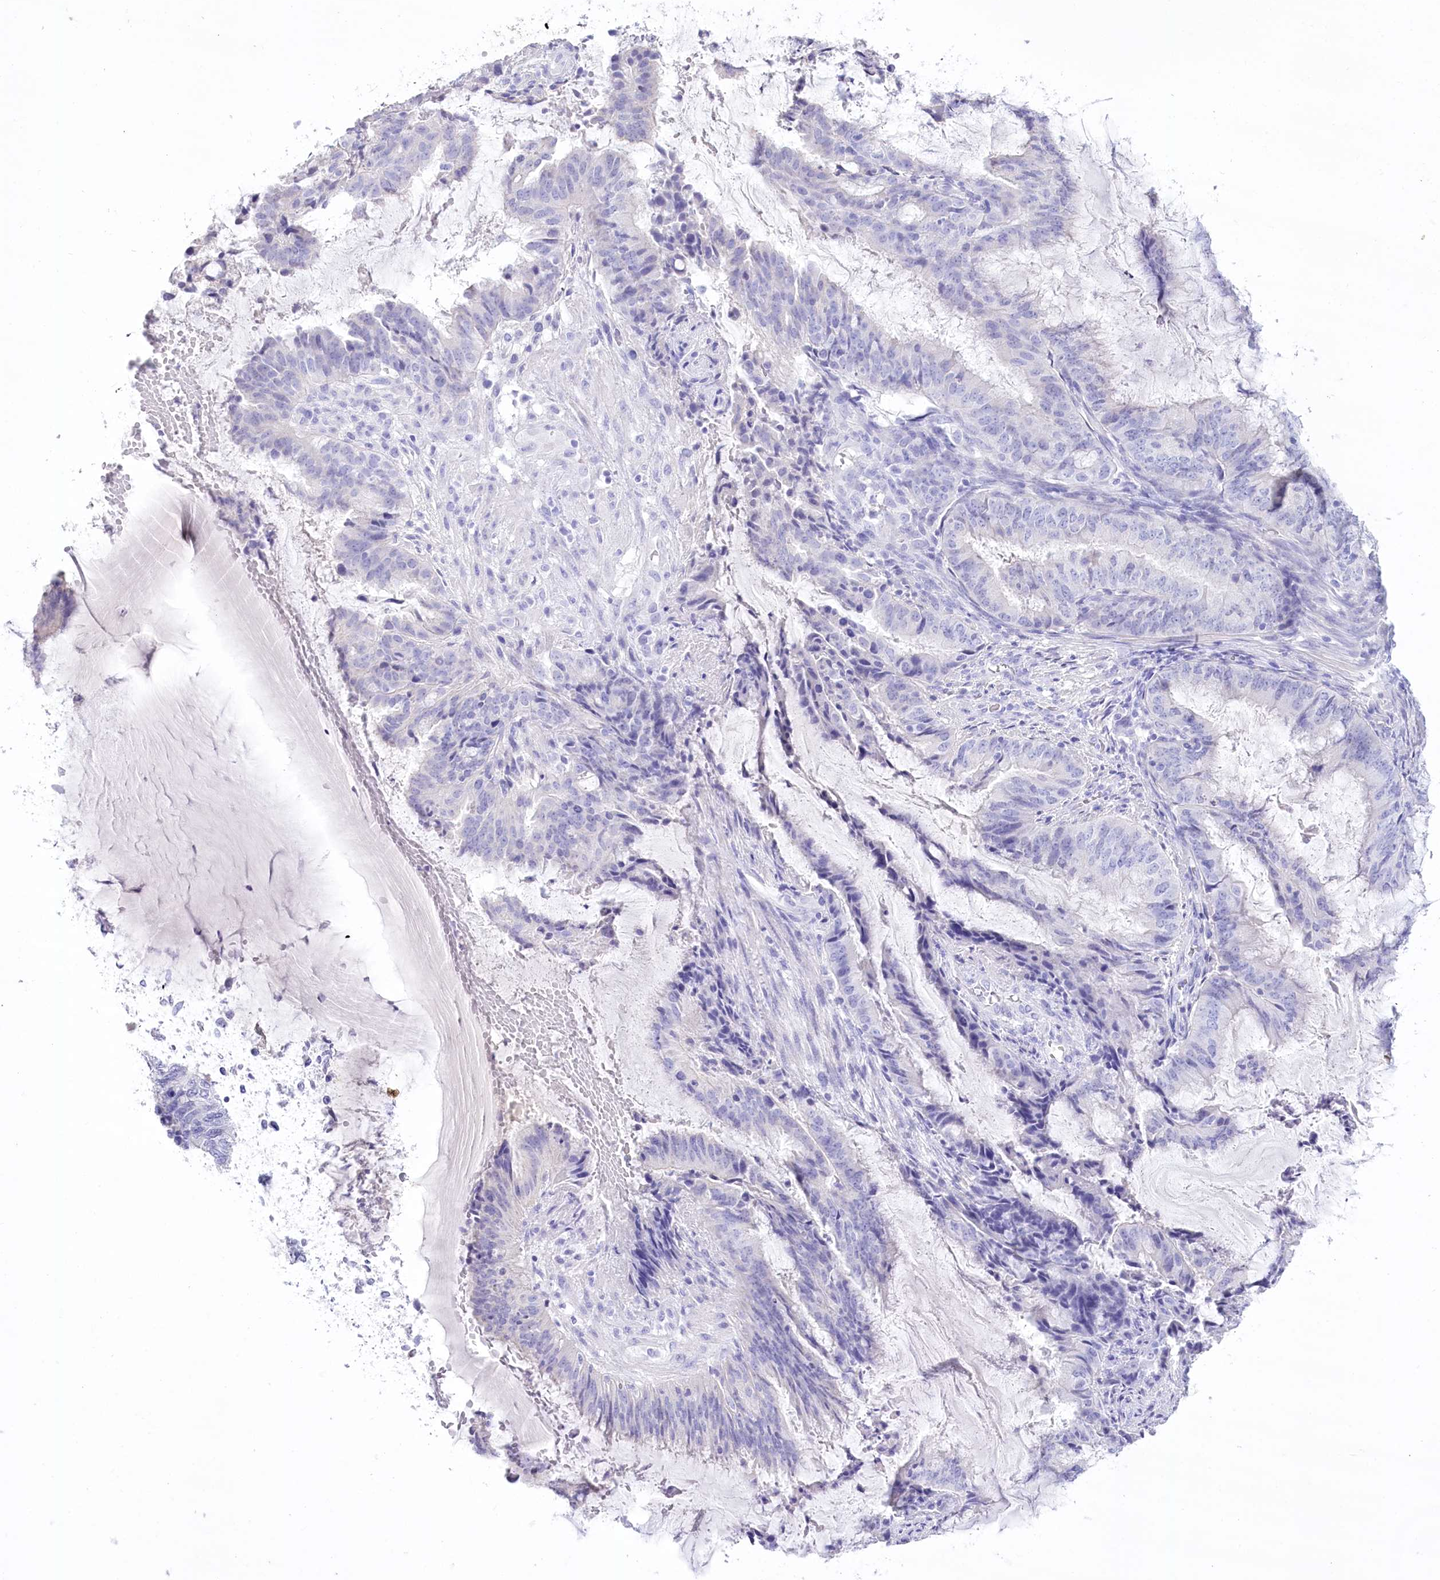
{"staining": {"intensity": "negative", "quantity": "none", "location": "none"}, "tissue": "endometrial cancer", "cell_type": "Tumor cells", "image_type": "cancer", "snomed": [{"axis": "morphology", "description": "Adenocarcinoma, NOS"}, {"axis": "topography", "description": "Endometrium"}], "caption": "Protein analysis of endometrial cancer (adenocarcinoma) exhibits no significant expression in tumor cells.", "gene": "PBLD", "patient": {"sex": "female", "age": 51}}